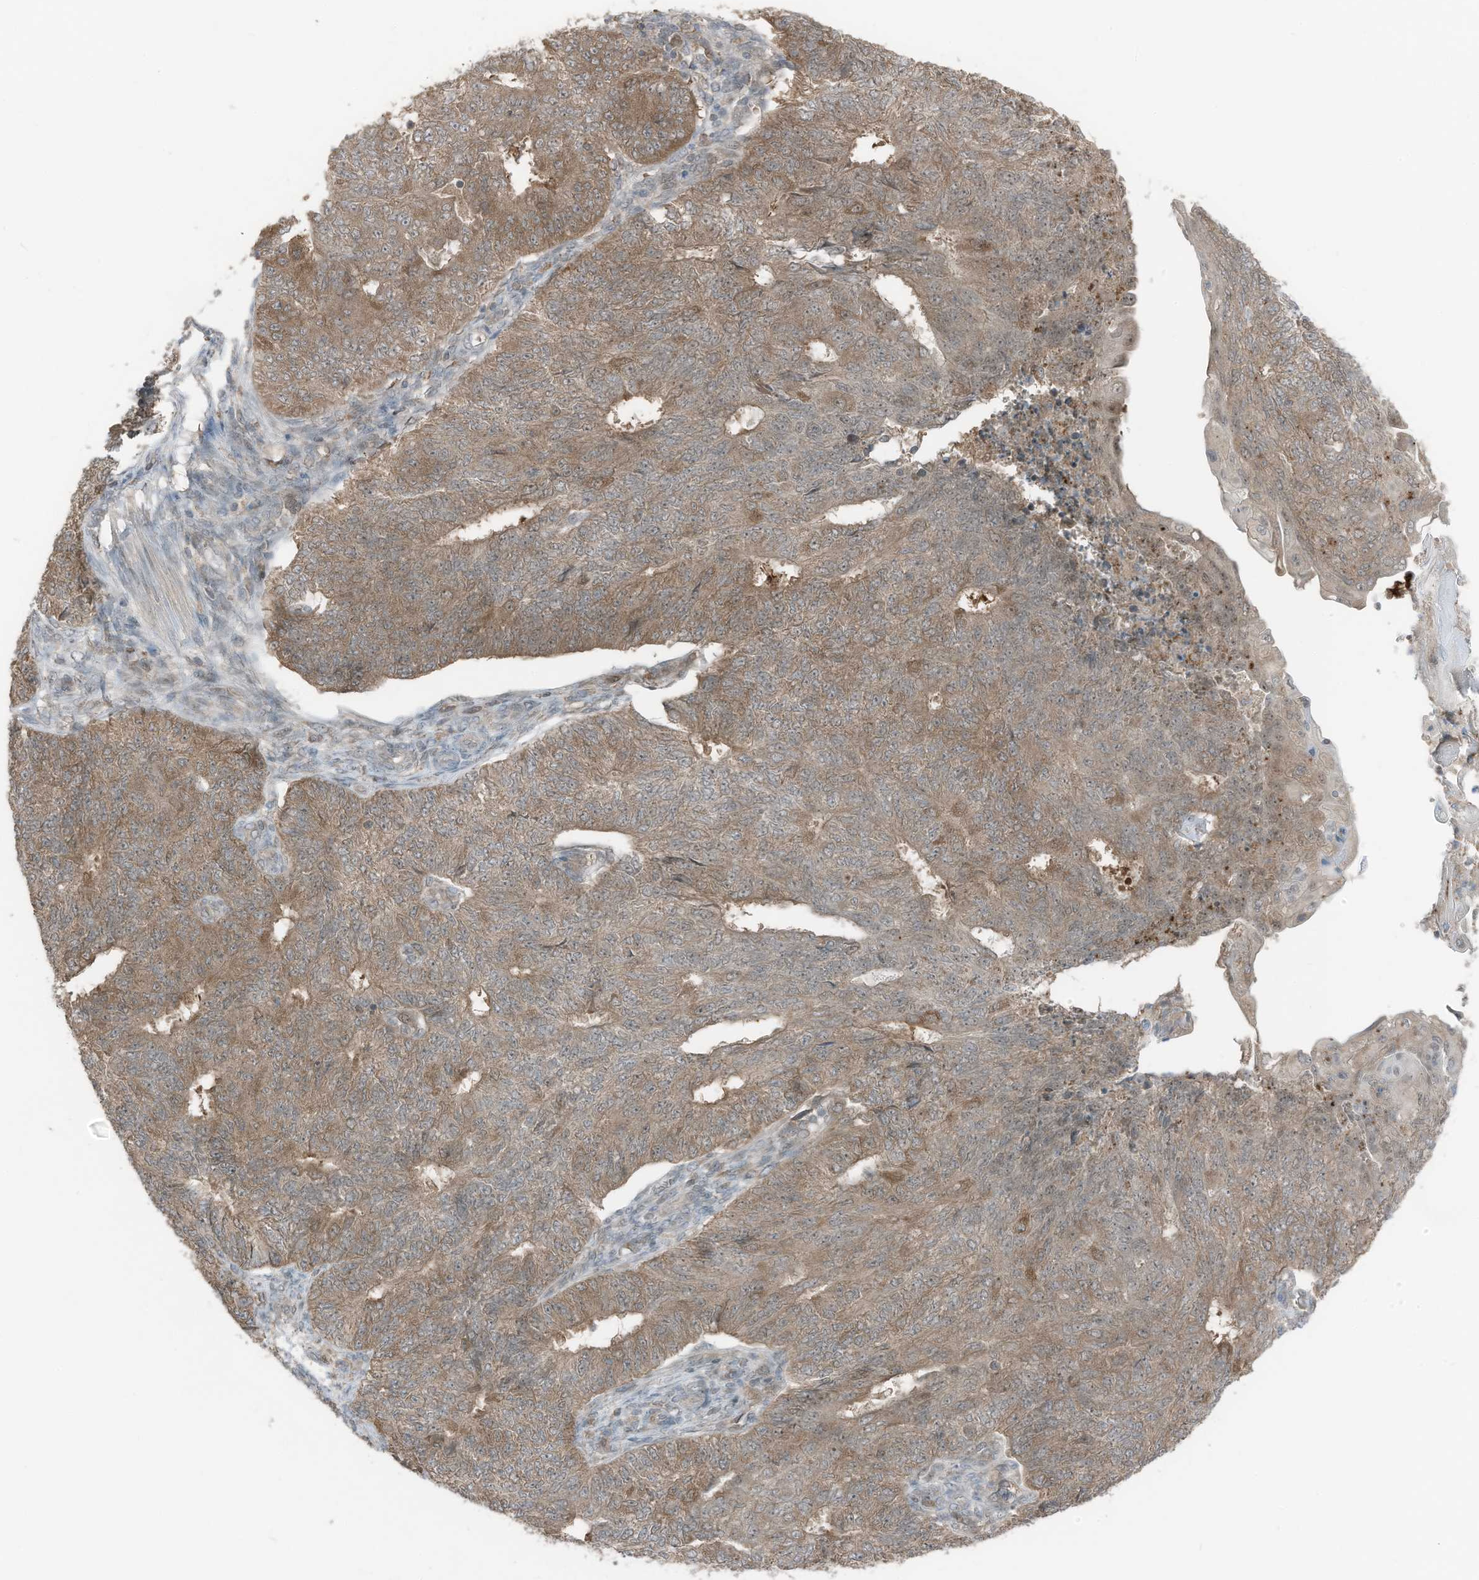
{"staining": {"intensity": "moderate", "quantity": ">75%", "location": "cytoplasmic/membranous"}, "tissue": "endometrial cancer", "cell_type": "Tumor cells", "image_type": "cancer", "snomed": [{"axis": "morphology", "description": "Adenocarcinoma, NOS"}, {"axis": "topography", "description": "Endometrium"}], "caption": "DAB (3,3'-diaminobenzidine) immunohistochemical staining of human adenocarcinoma (endometrial) demonstrates moderate cytoplasmic/membranous protein staining in about >75% of tumor cells.", "gene": "TXNDC9", "patient": {"sex": "female", "age": 32}}